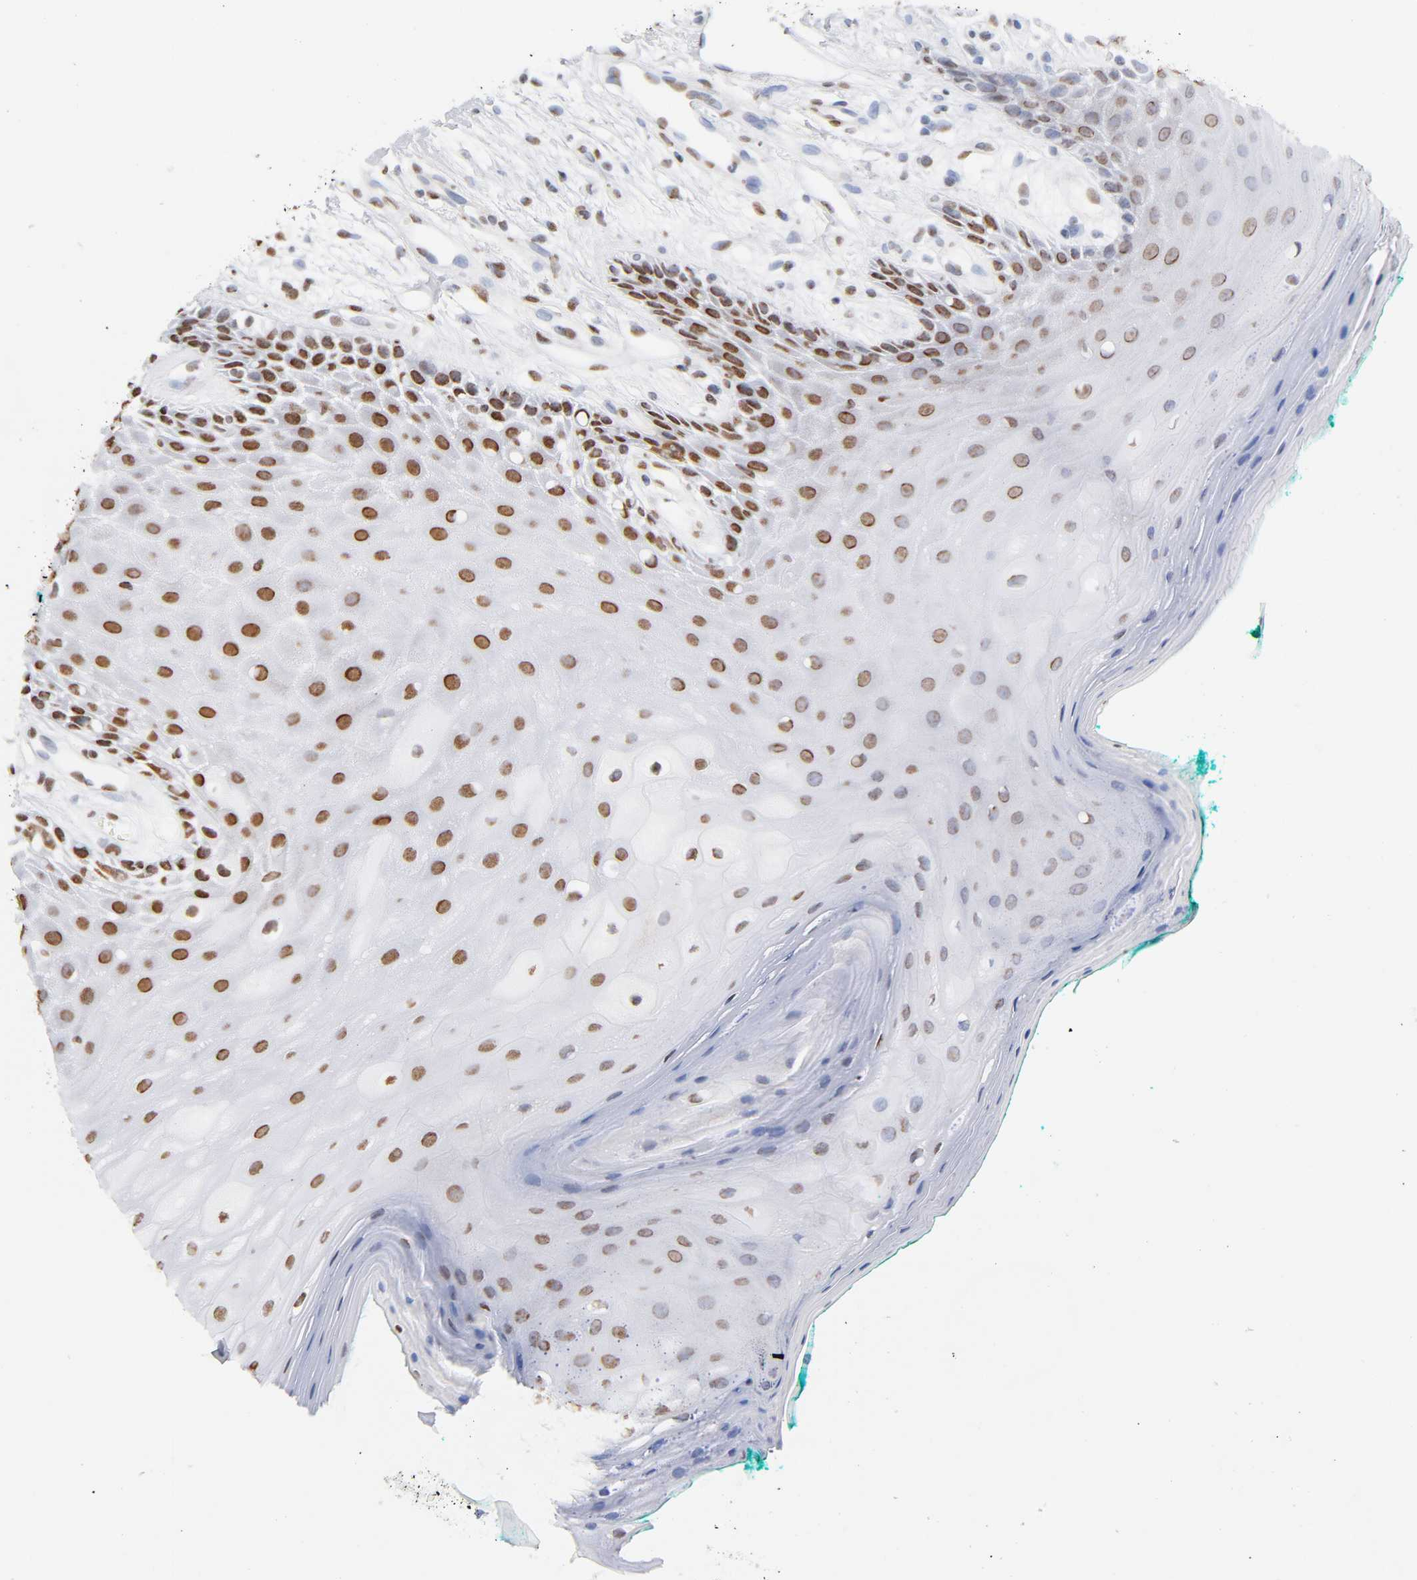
{"staining": {"intensity": "strong", "quantity": ">75%", "location": "nuclear"}, "tissue": "oral mucosa", "cell_type": "Squamous epithelial cells", "image_type": "normal", "snomed": [{"axis": "morphology", "description": "Normal tissue, NOS"}, {"axis": "morphology", "description": "Squamous cell carcinoma, NOS"}, {"axis": "topography", "description": "Skeletal muscle"}, {"axis": "topography", "description": "Oral tissue"}, {"axis": "topography", "description": "Head-Neck"}], "caption": "Immunohistochemical staining of benign oral mucosa displays strong nuclear protein positivity in approximately >75% of squamous epithelial cells.", "gene": "XRCC6", "patient": {"sex": "female", "age": 84}}